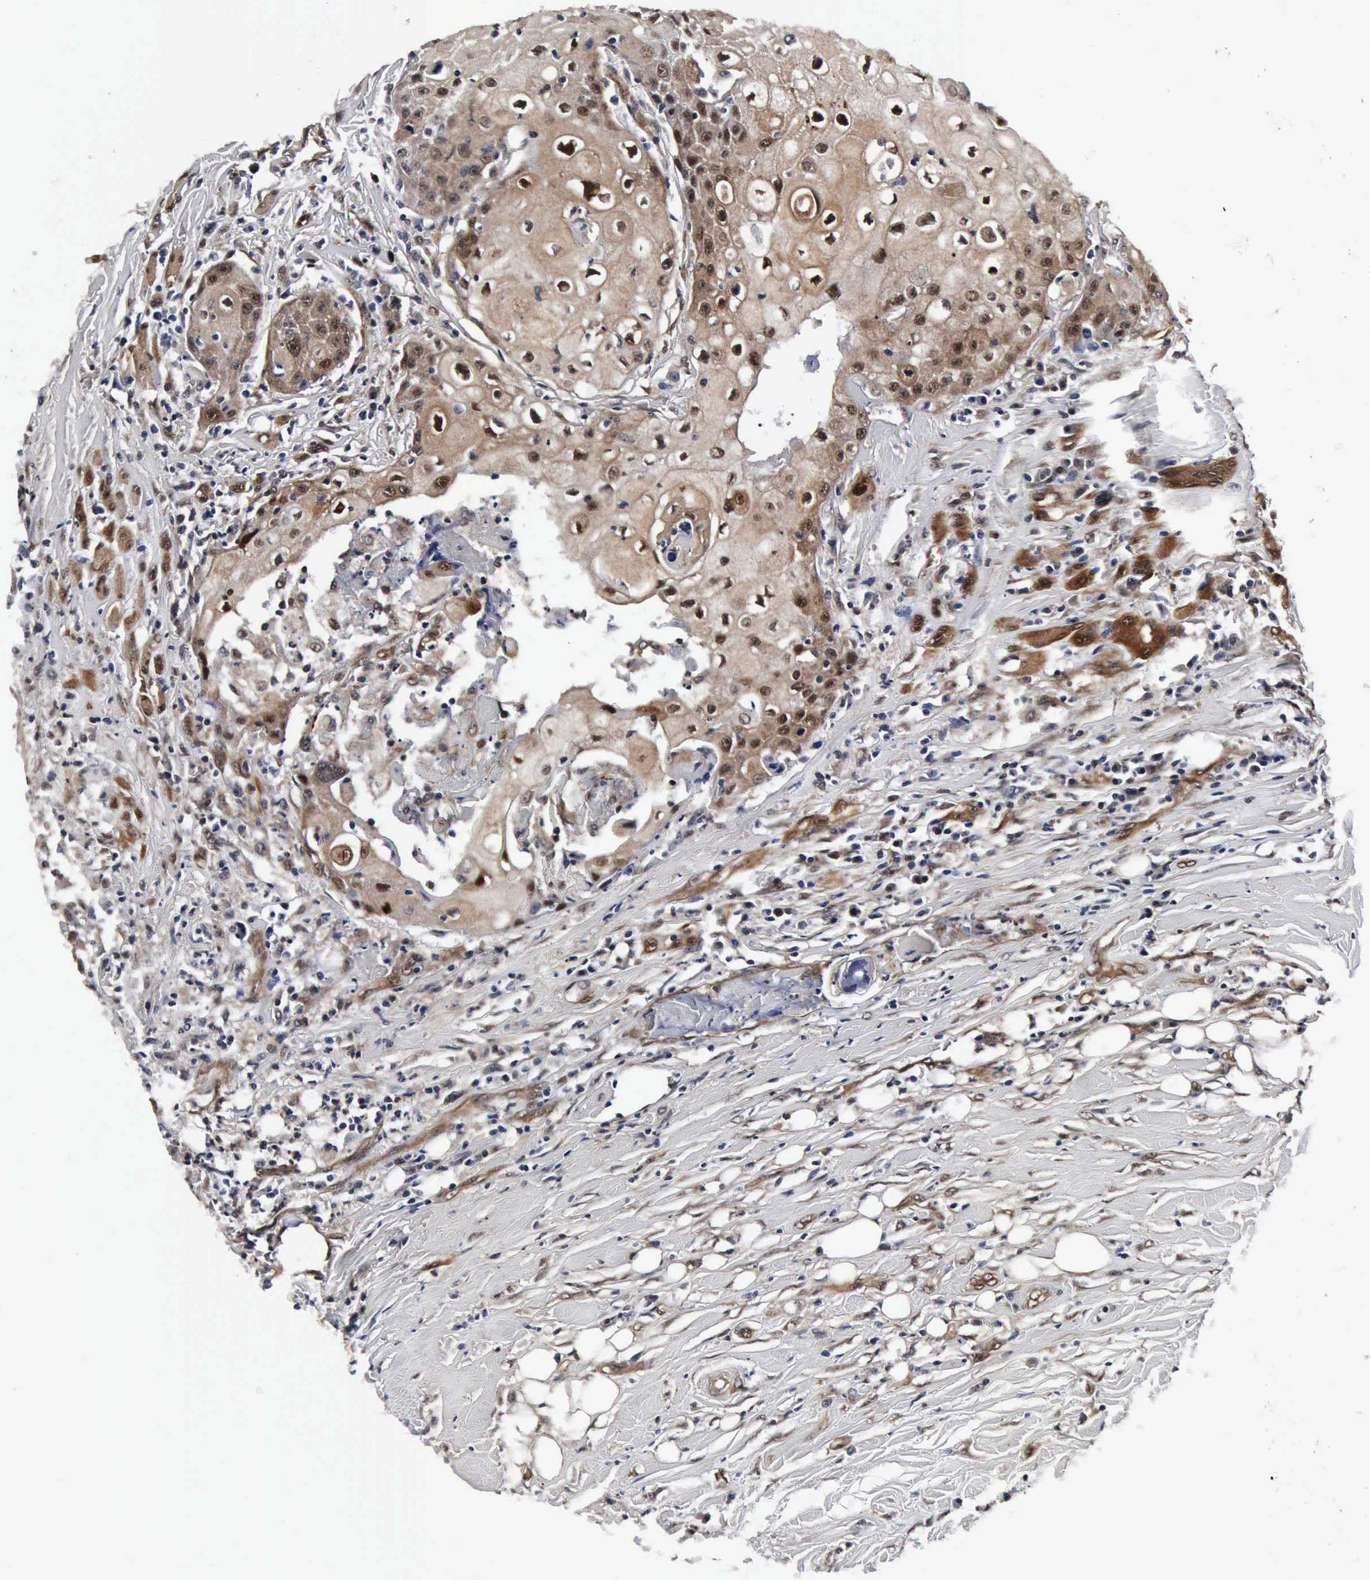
{"staining": {"intensity": "moderate", "quantity": ">75%", "location": "cytoplasmic/membranous,nuclear"}, "tissue": "head and neck cancer", "cell_type": "Tumor cells", "image_type": "cancer", "snomed": [{"axis": "morphology", "description": "Squamous cell carcinoma, NOS"}, {"axis": "topography", "description": "Oral tissue"}, {"axis": "topography", "description": "Head-Neck"}], "caption": "Immunohistochemistry (IHC) staining of head and neck squamous cell carcinoma, which reveals medium levels of moderate cytoplasmic/membranous and nuclear expression in about >75% of tumor cells indicating moderate cytoplasmic/membranous and nuclear protein expression. The staining was performed using DAB (3,3'-diaminobenzidine) (brown) for protein detection and nuclei were counterstained in hematoxylin (blue).", "gene": "UBC", "patient": {"sex": "female", "age": 82}}